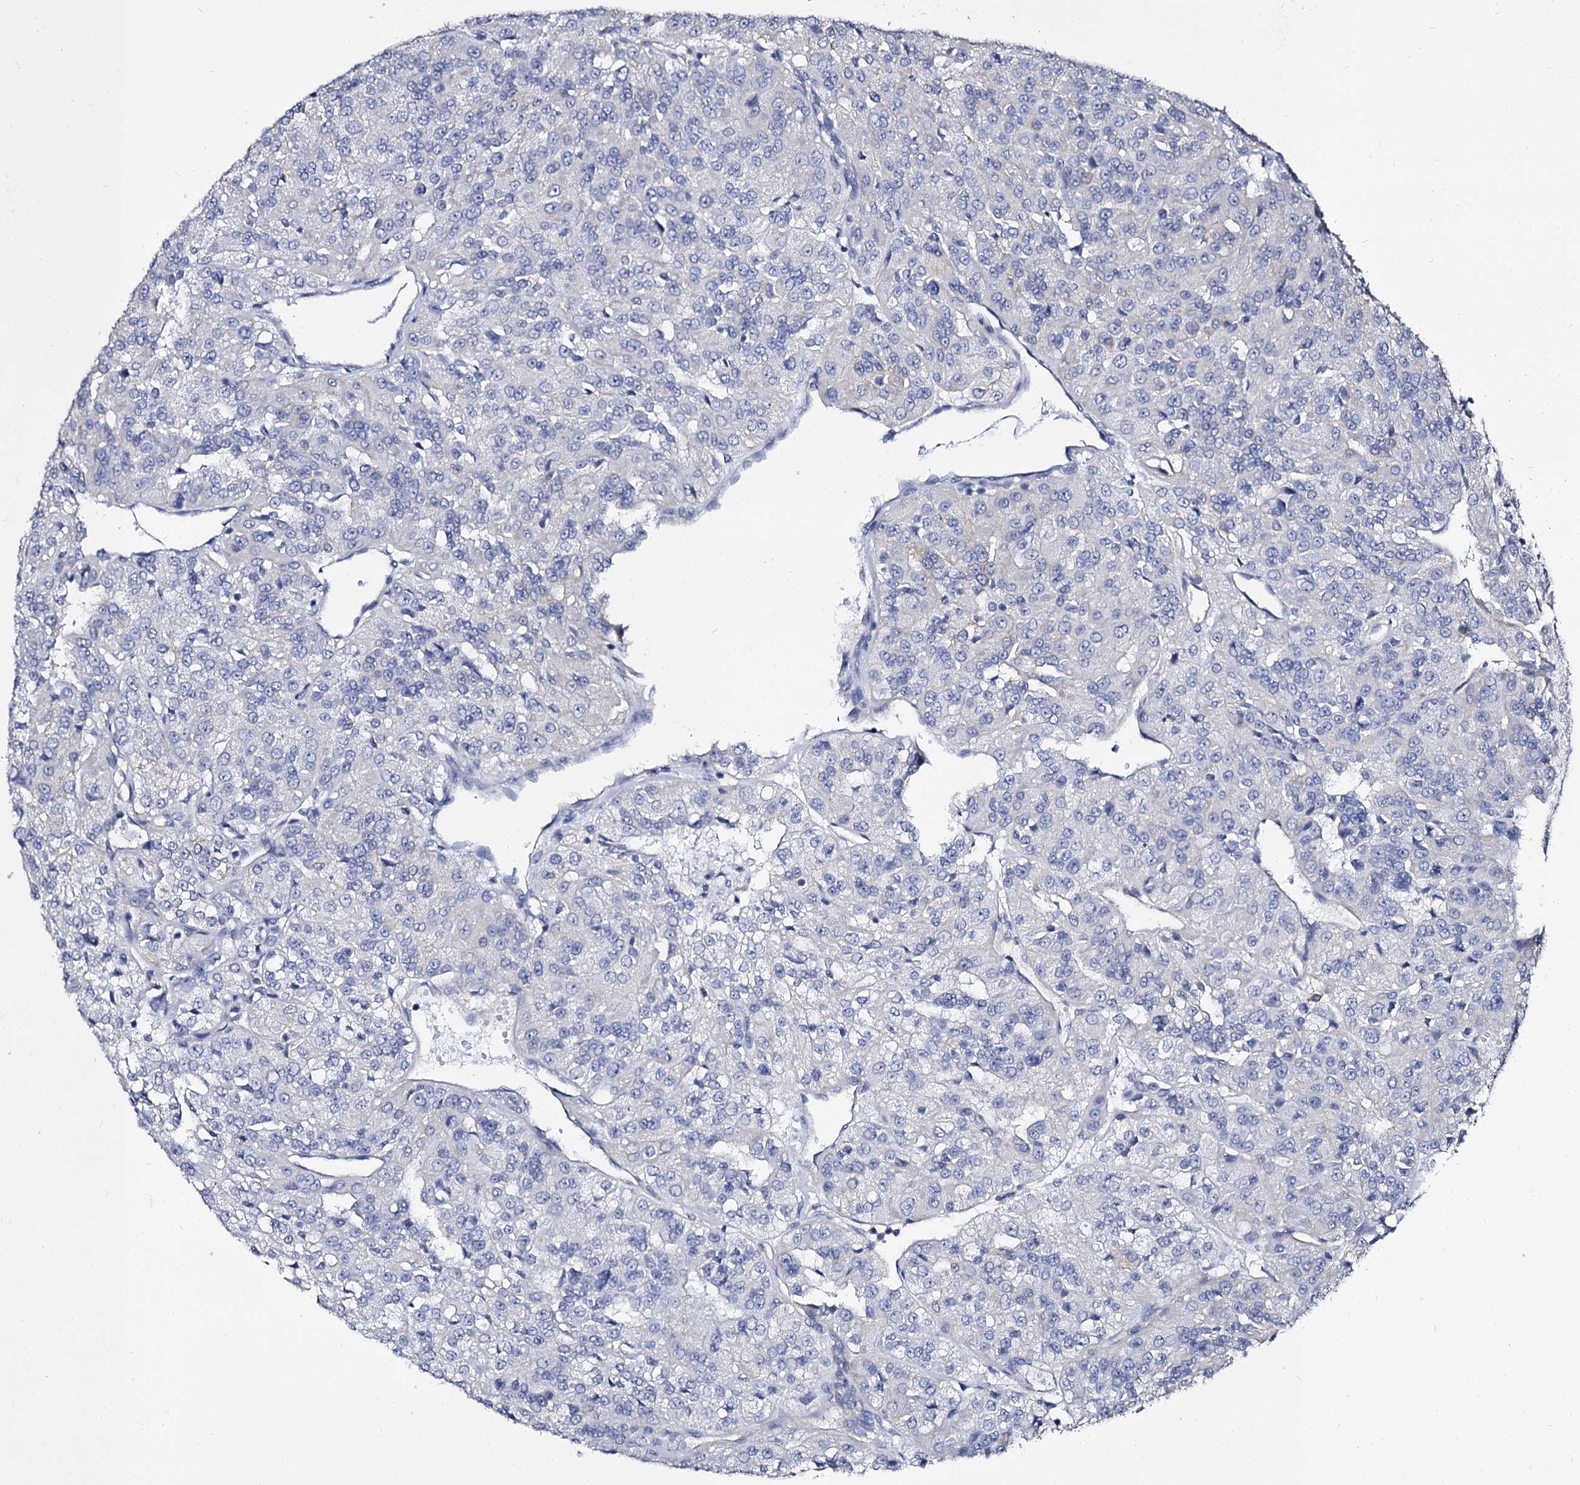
{"staining": {"intensity": "negative", "quantity": "none", "location": "none"}, "tissue": "renal cancer", "cell_type": "Tumor cells", "image_type": "cancer", "snomed": [{"axis": "morphology", "description": "Adenocarcinoma, NOS"}, {"axis": "topography", "description": "Kidney"}], "caption": "The image reveals no staining of tumor cells in renal cancer. (Brightfield microscopy of DAB (3,3'-diaminobenzidine) IHC at high magnification).", "gene": "CBFB", "patient": {"sex": "female", "age": 63}}